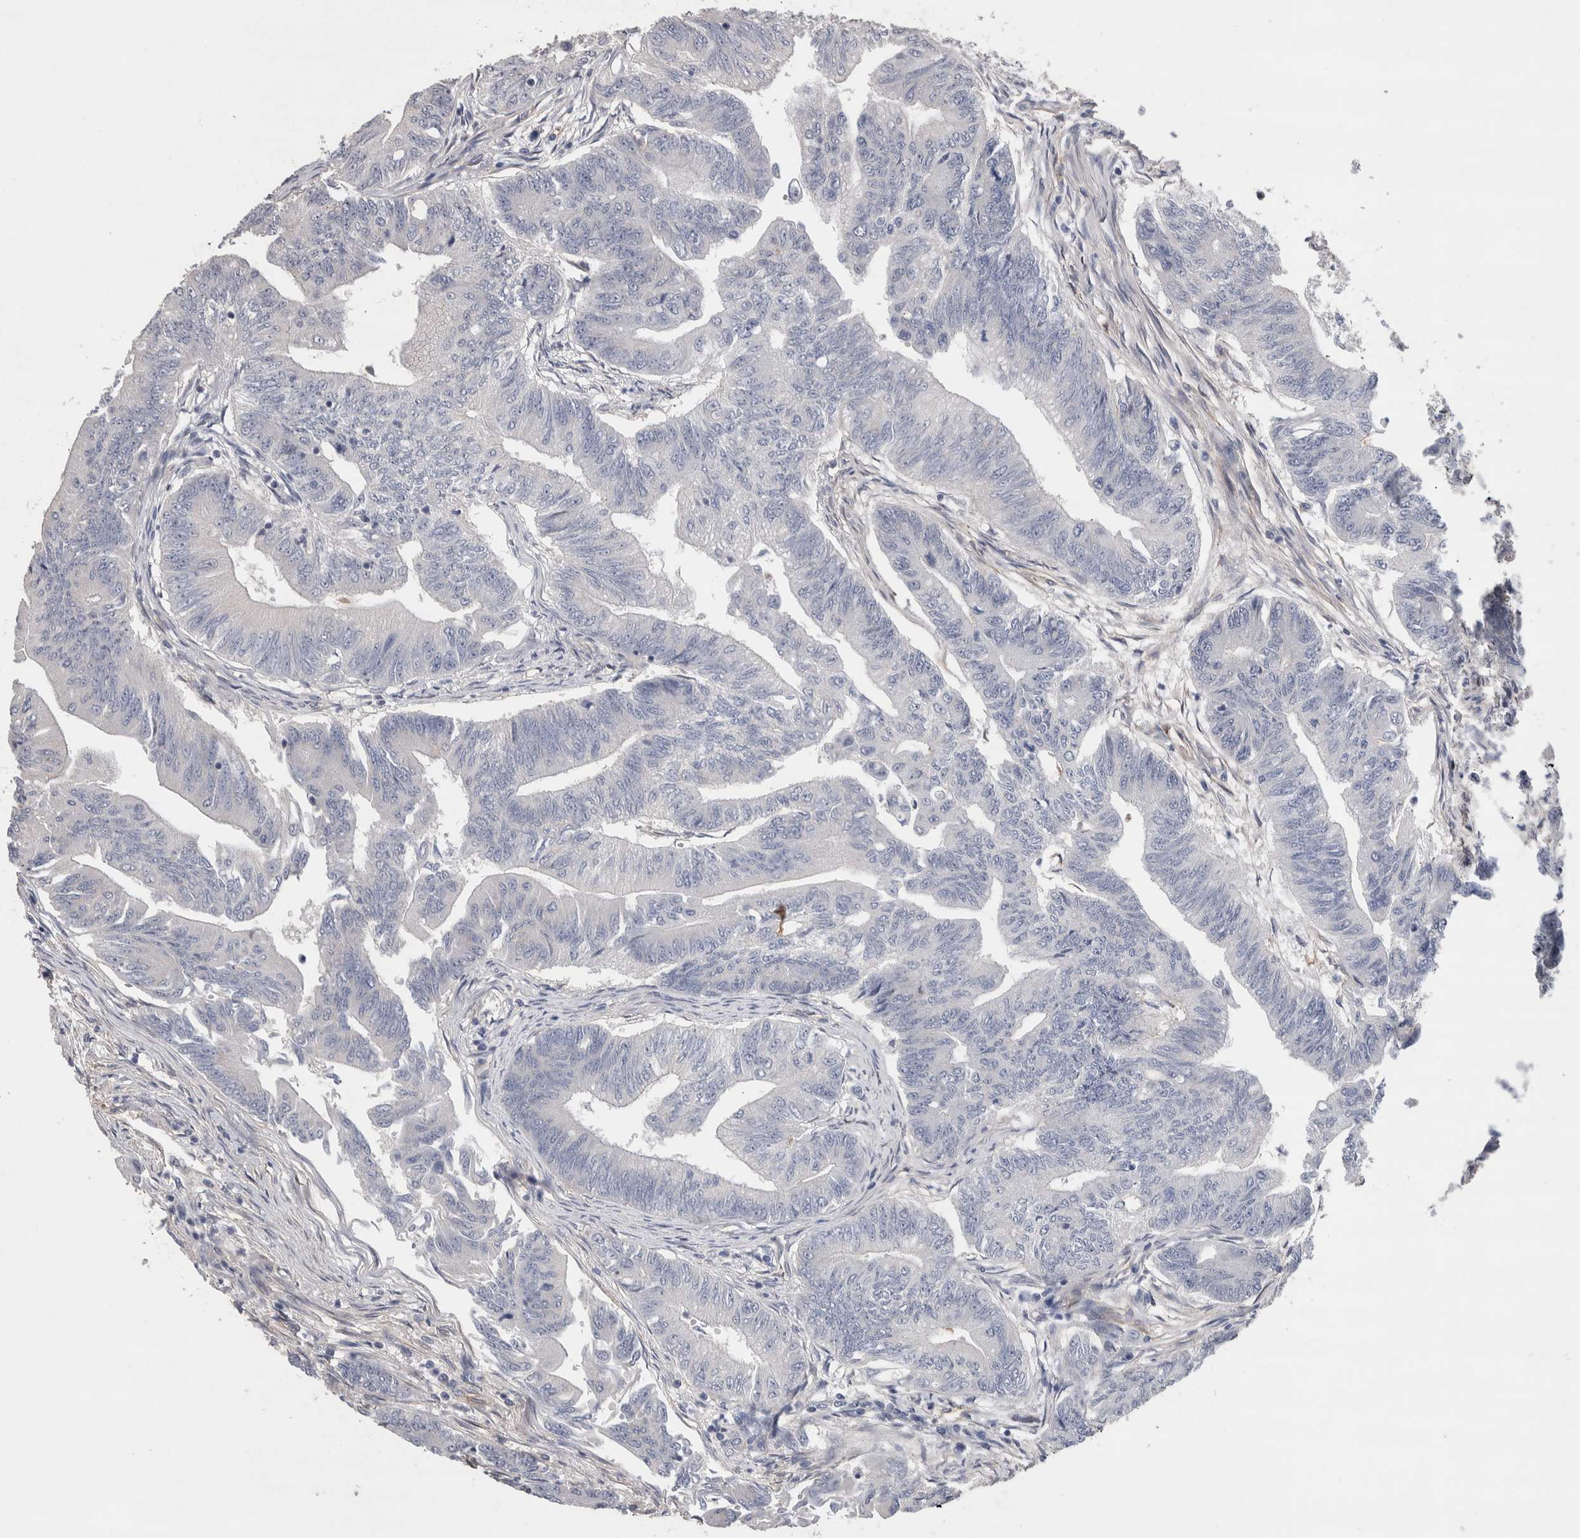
{"staining": {"intensity": "negative", "quantity": "none", "location": "none"}, "tissue": "colorectal cancer", "cell_type": "Tumor cells", "image_type": "cancer", "snomed": [{"axis": "morphology", "description": "Adenoma, NOS"}, {"axis": "morphology", "description": "Adenocarcinoma, NOS"}, {"axis": "topography", "description": "Colon"}], "caption": "This is a micrograph of IHC staining of colorectal adenocarcinoma, which shows no positivity in tumor cells. Brightfield microscopy of IHC stained with DAB (3,3'-diaminobenzidine) (brown) and hematoxylin (blue), captured at high magnification.", "gene": "GCNA", "patient": {"sex": "male", "age": 79}}